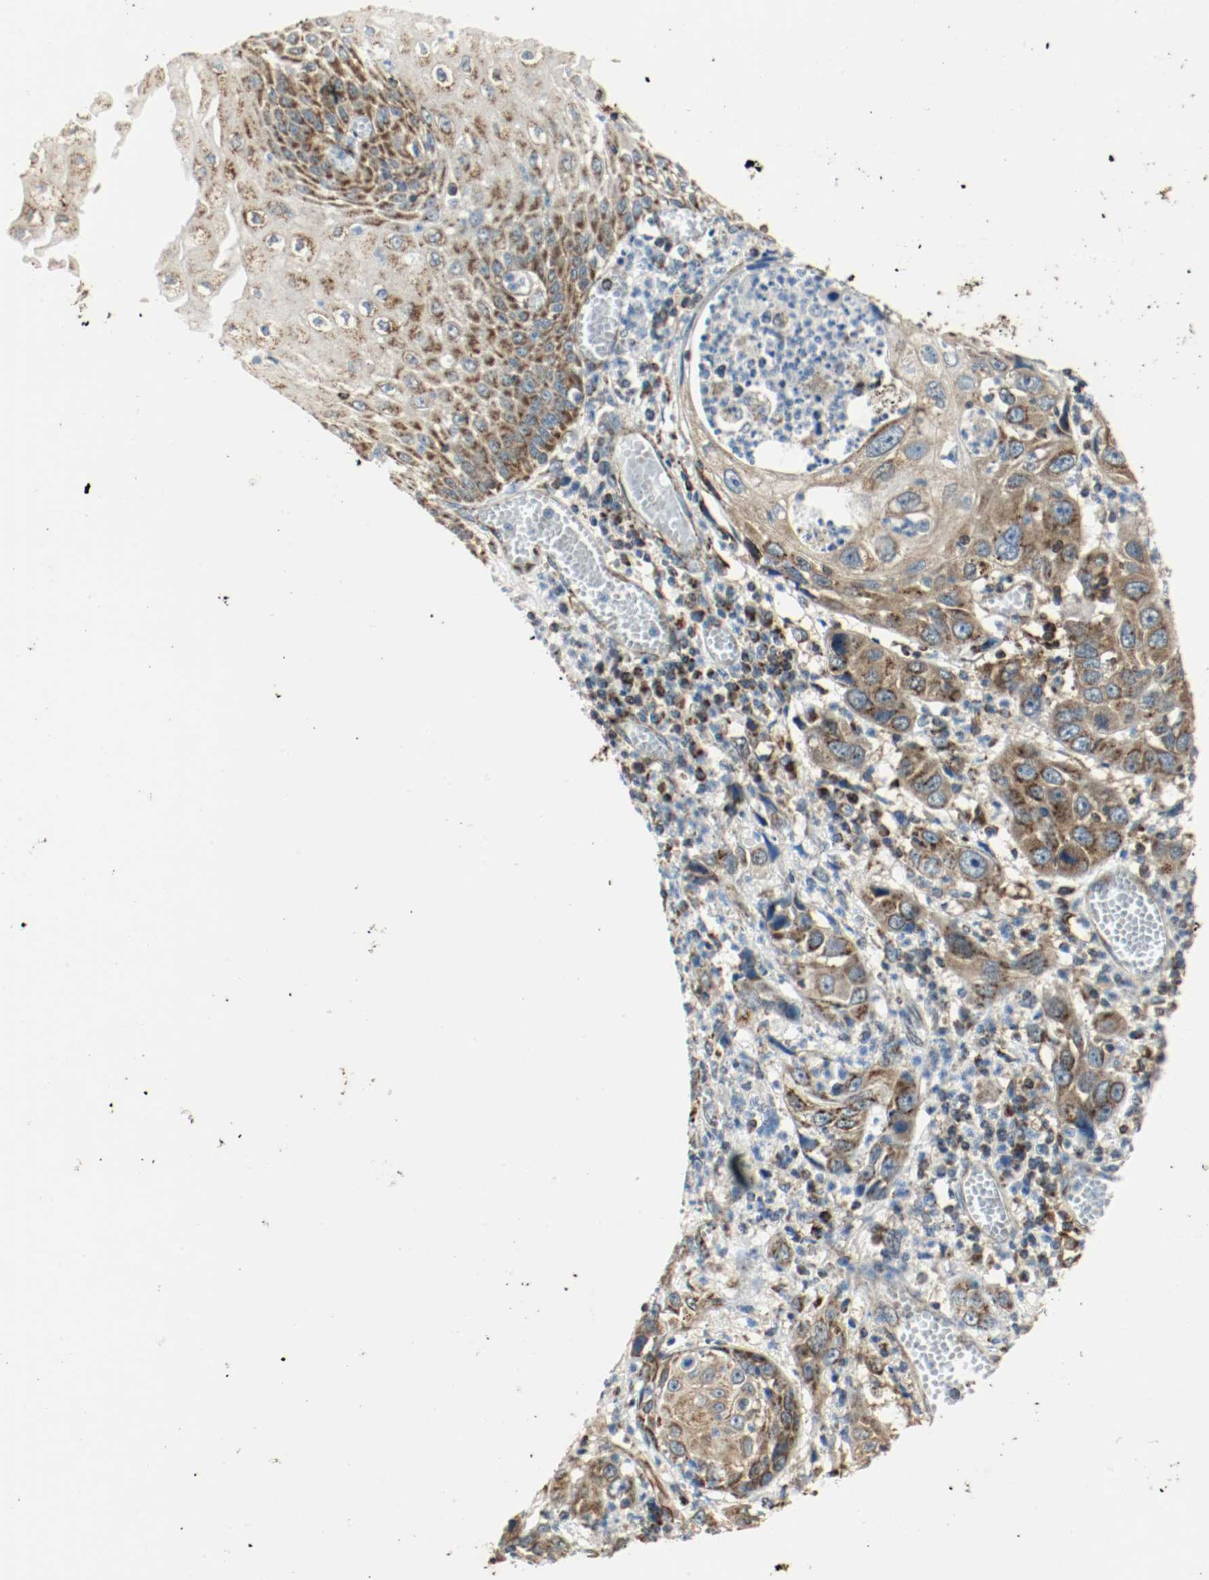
{"staining": {"intensity": "strong", "quantity": "25%-75%", "location": "cytoplasmic/membranous"}, "tissue": "esophagus", "cell_type": "Squamous epithelial cells", "image_type": "normal", "snomed": [{"axis": "morphology", "description": "Normal tissue, NOS"}, {"axis": "morphology", "description": "Squamous cell carcinoma, NOS"}, {"axis": "topography", "description": "Esophagus"}], "caption": "Squamous epithelial cells show high levels of strong cytoplasmic/membranous positivity in about 25%-75% of cells in unremarkable esophagus. The protein is shown in brown color, while the nuclei are stained blue.", "gene": "PLCG1", "patient": {"sex": "male", "age": 65}}